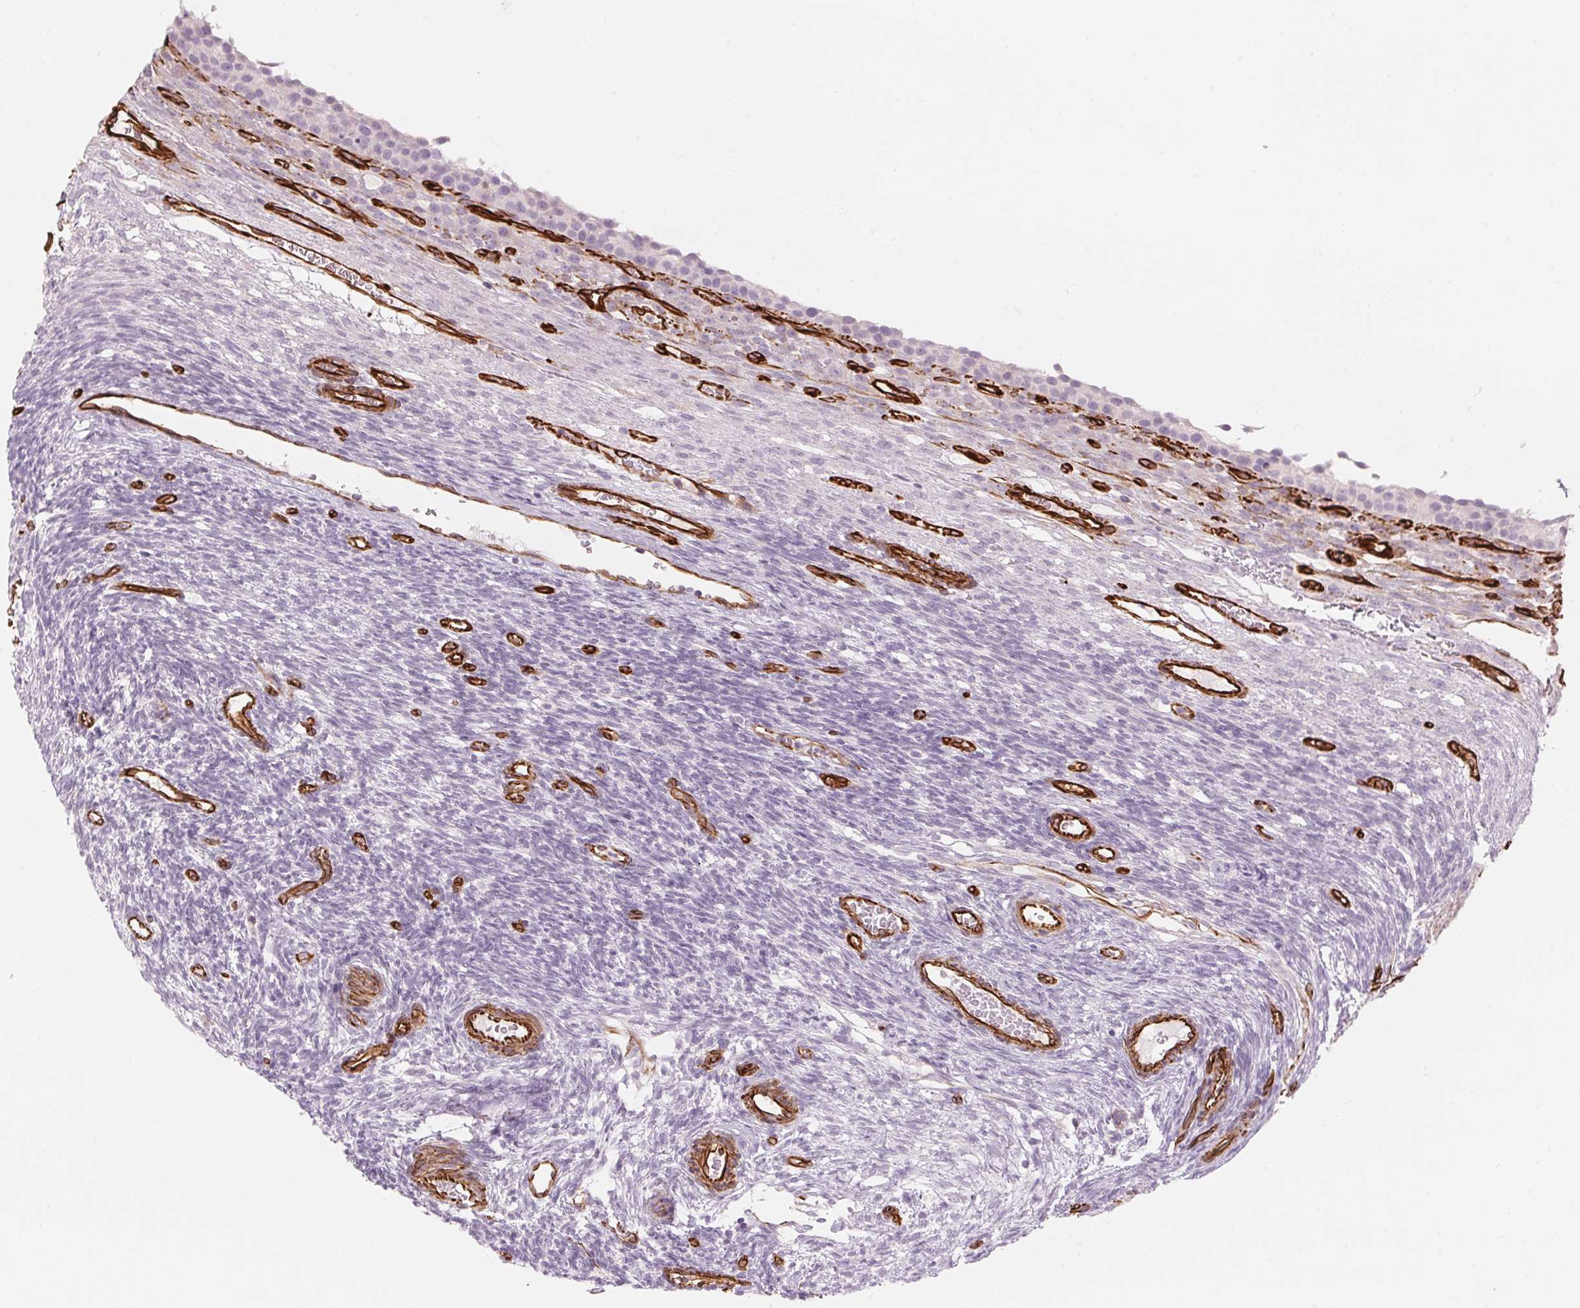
{"staining": {"intensity": "negative", "quantity": "none", "location": "none"}, "tissue": "ovary", "cell_type": "Follicle cells", "image_type": "normal", "snomed": [{"axis": "morphology", "description": "Normal tissue, NOS"}, {"axis": "topography", "description": "Ovary"}], "caption": "Micrograph shows no protein positivity in follicle cells of unremarkable ovary. Brightfield microscopy of immunohistochemistry stained with DAB (3,3'-diaminobenzidine) (brown) and hematoxylin (blue), captured at high magnification.", "gene": "CLPS", "patient": {"sex": "female", "age": 34}}